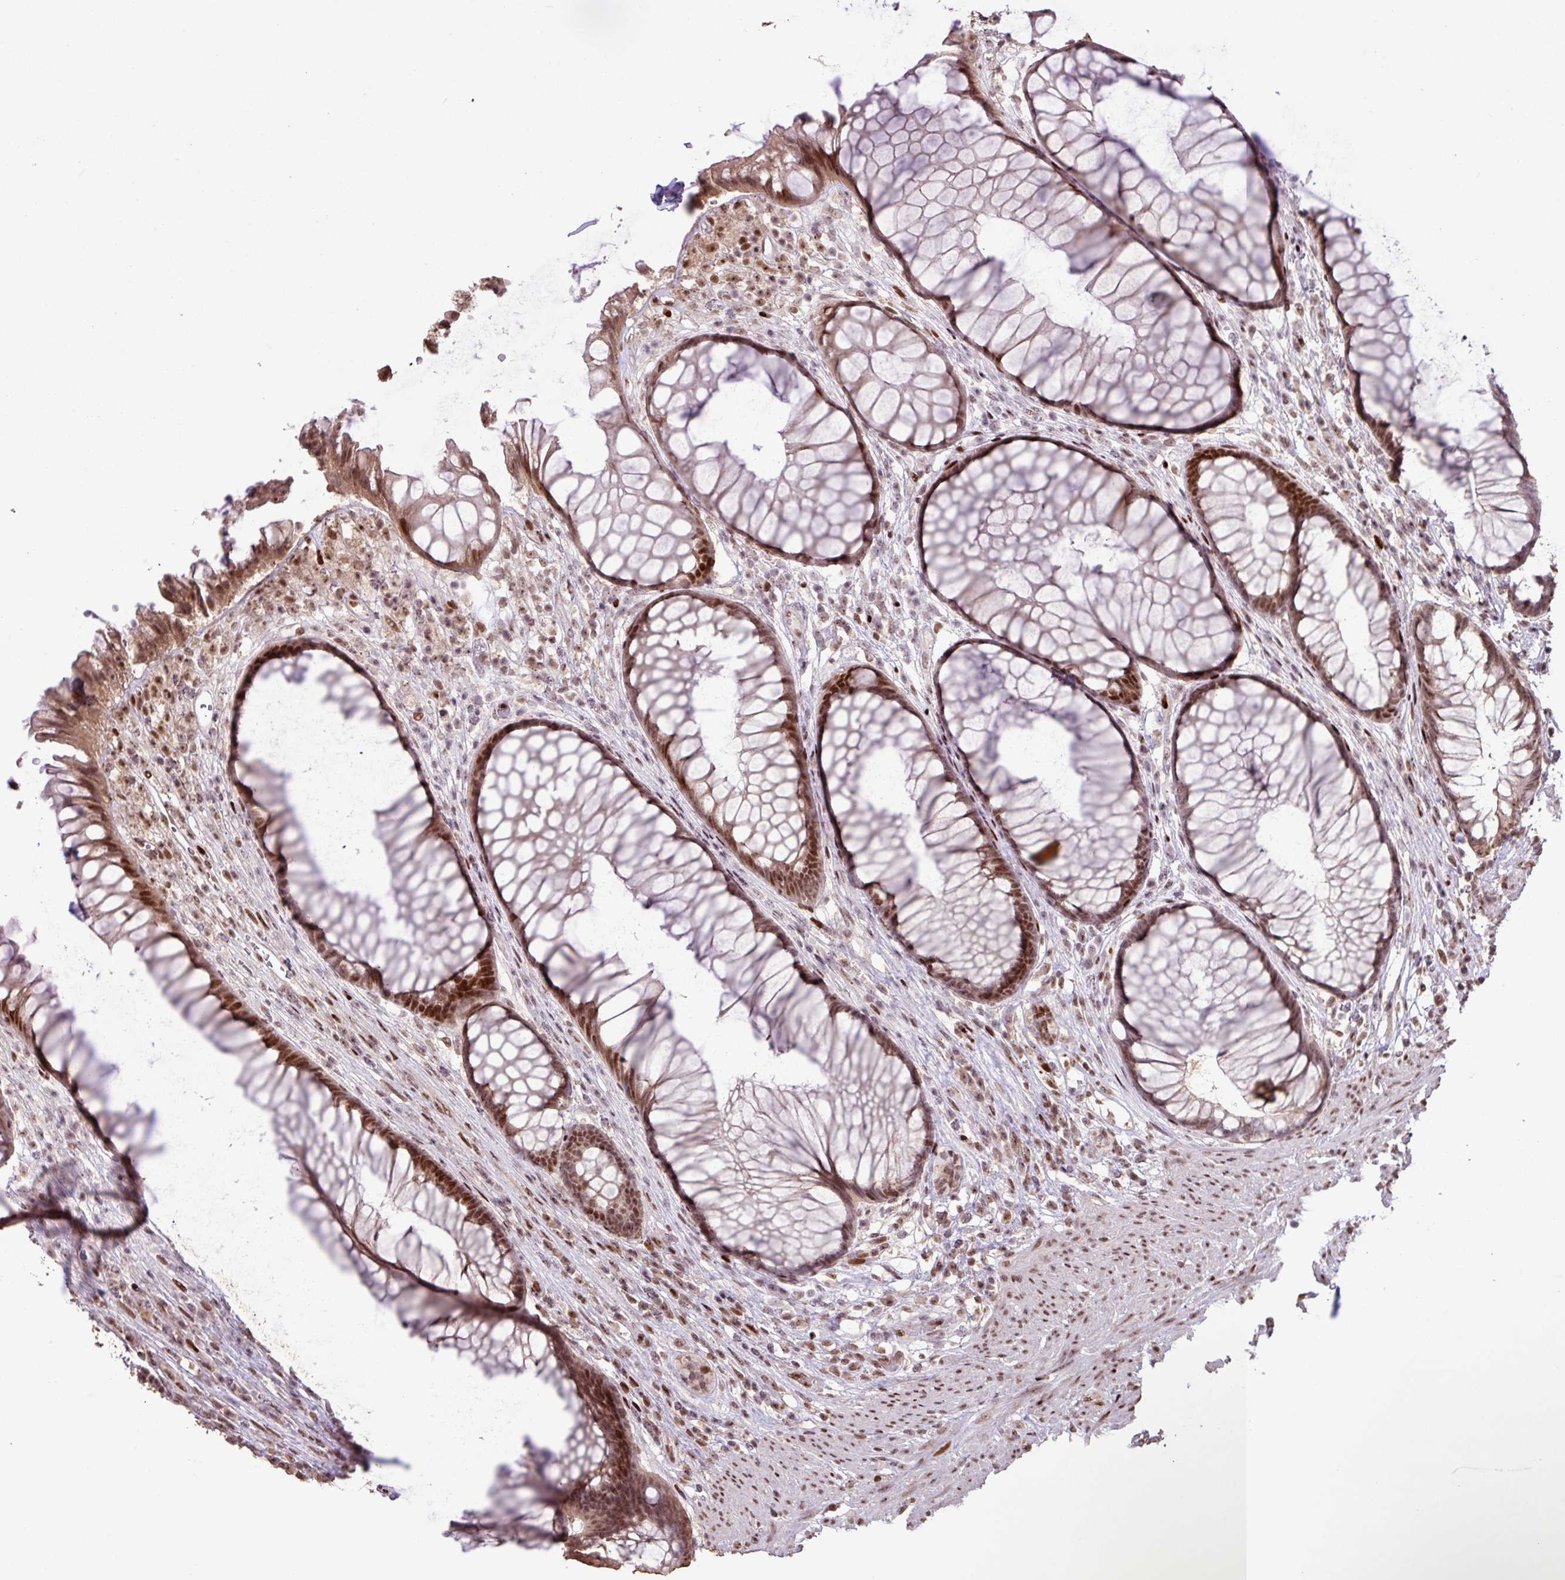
{"staining": {"intensity": "moderate", "quantity": ">75%", "location": "nuclear"}, "tissue": "rectum", "cell_type": "Glandular cells", "image_type": "normal", "snomed": [{"axis": "morphology", "description": "Normal tissue, NOS"}, {"axis": "topography", "description": "Smooth muscle"}, {"axis": "topography", "description": "Rectum"}], "caption": "Immunohistochemistry of unremarkable human rectum shows medium levels of moderate nuclear expression in about >75% of glandular cells. Immunohistochemistry stains the protein of interest in brown and the nuclei are stained blue.", "gene": "ZNF709", "patient": {"sex": "male", "age": 53}}